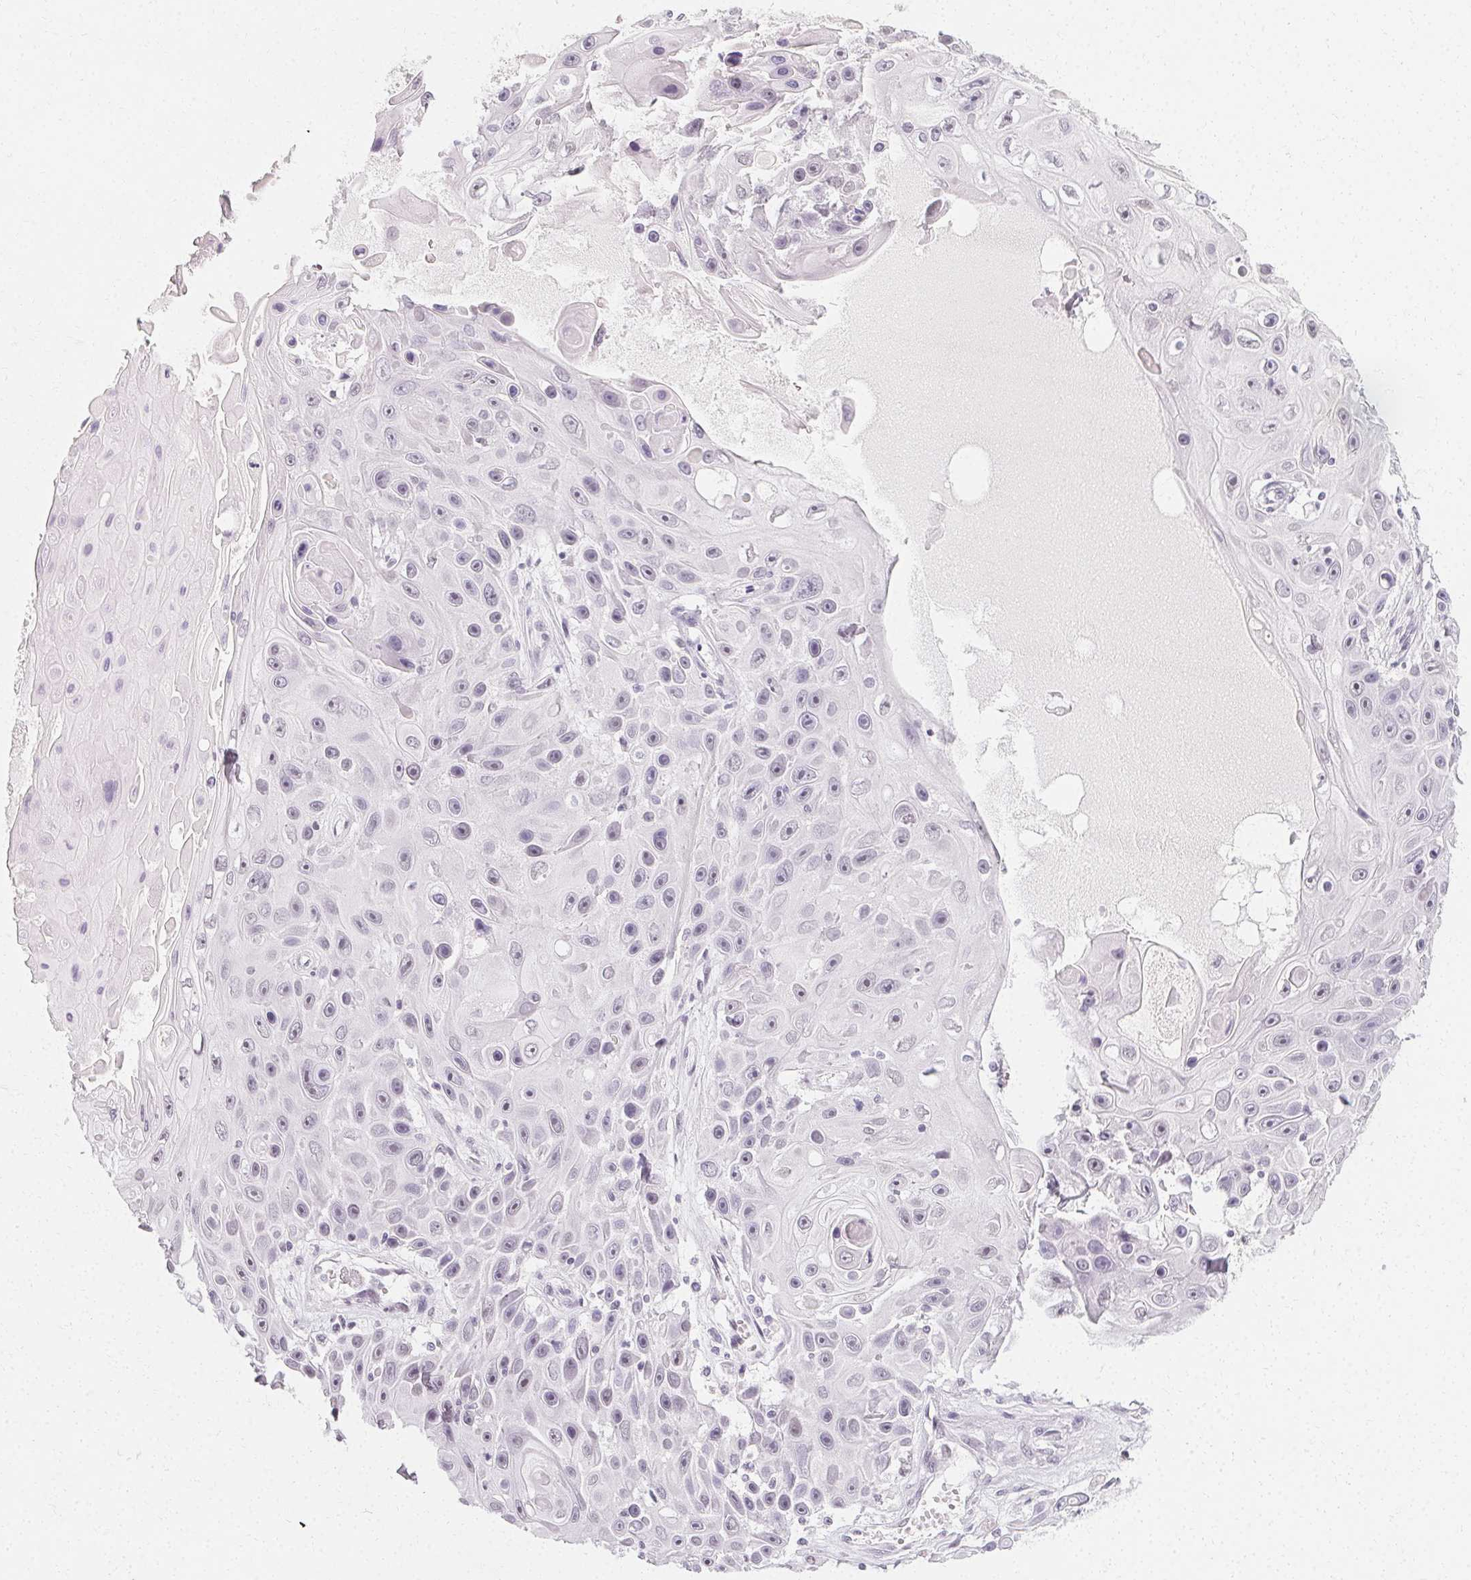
{"staining": {"intensity": "negative", "quantity": "none", "location": "none"}, "tissue": "skin cancer", "cell_type": "Tumor cells", "image_type": "cancer", "snomed": [{"axis": "morphology", "description": "Squamous cell carcinoma, NOS"}, {"axis": "topography", "description": "Skin"}], "caption": "Immunohistochemistry (IHC) of human squamous cell carcinoma (skin) reveals no positivity in tumor cells.", "gene": "SYNPR", "patient": {"sex": "male", "age": 82}}